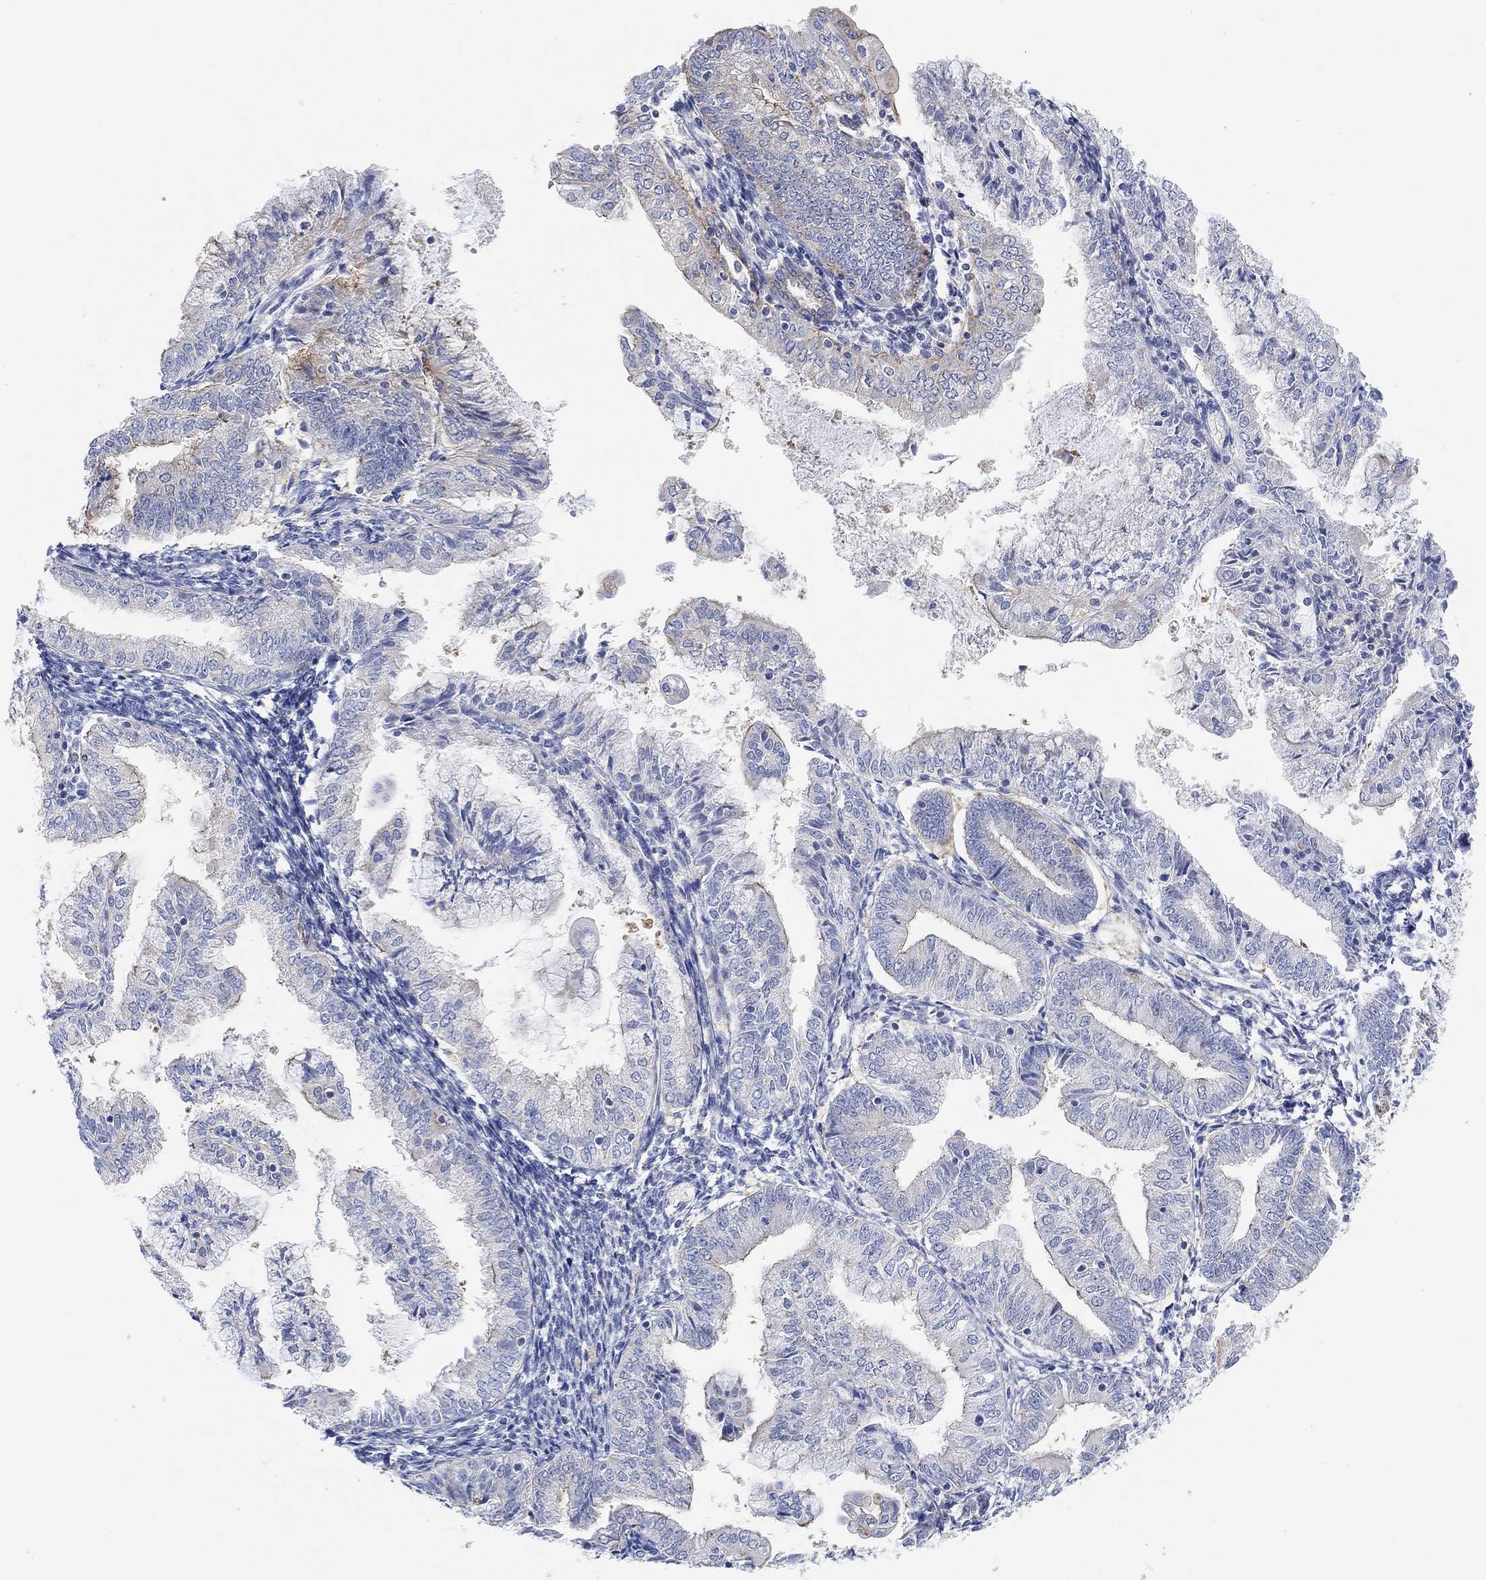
{"staining": {"intensity": "weak", "quantity": "<25%", "location": "cytoplasmic/membranous"}, "tissue": "endometrial cancer", "cell_type": "Tumor cells", "image_type": "cancer", "snomed": [{"axis": "morphology", "description": "Adenocarcinoma, NOS"}, {"axis": "topography", "description": "Endometrium"}], "caption": "A high-resolution histopathology image shows immunohistochemistry (IHC) staining of endometrial cancer, which displays no significant expression in tumor cells.", "gene": "RGS1", "patient": {"sex": "female", "age": 56}}